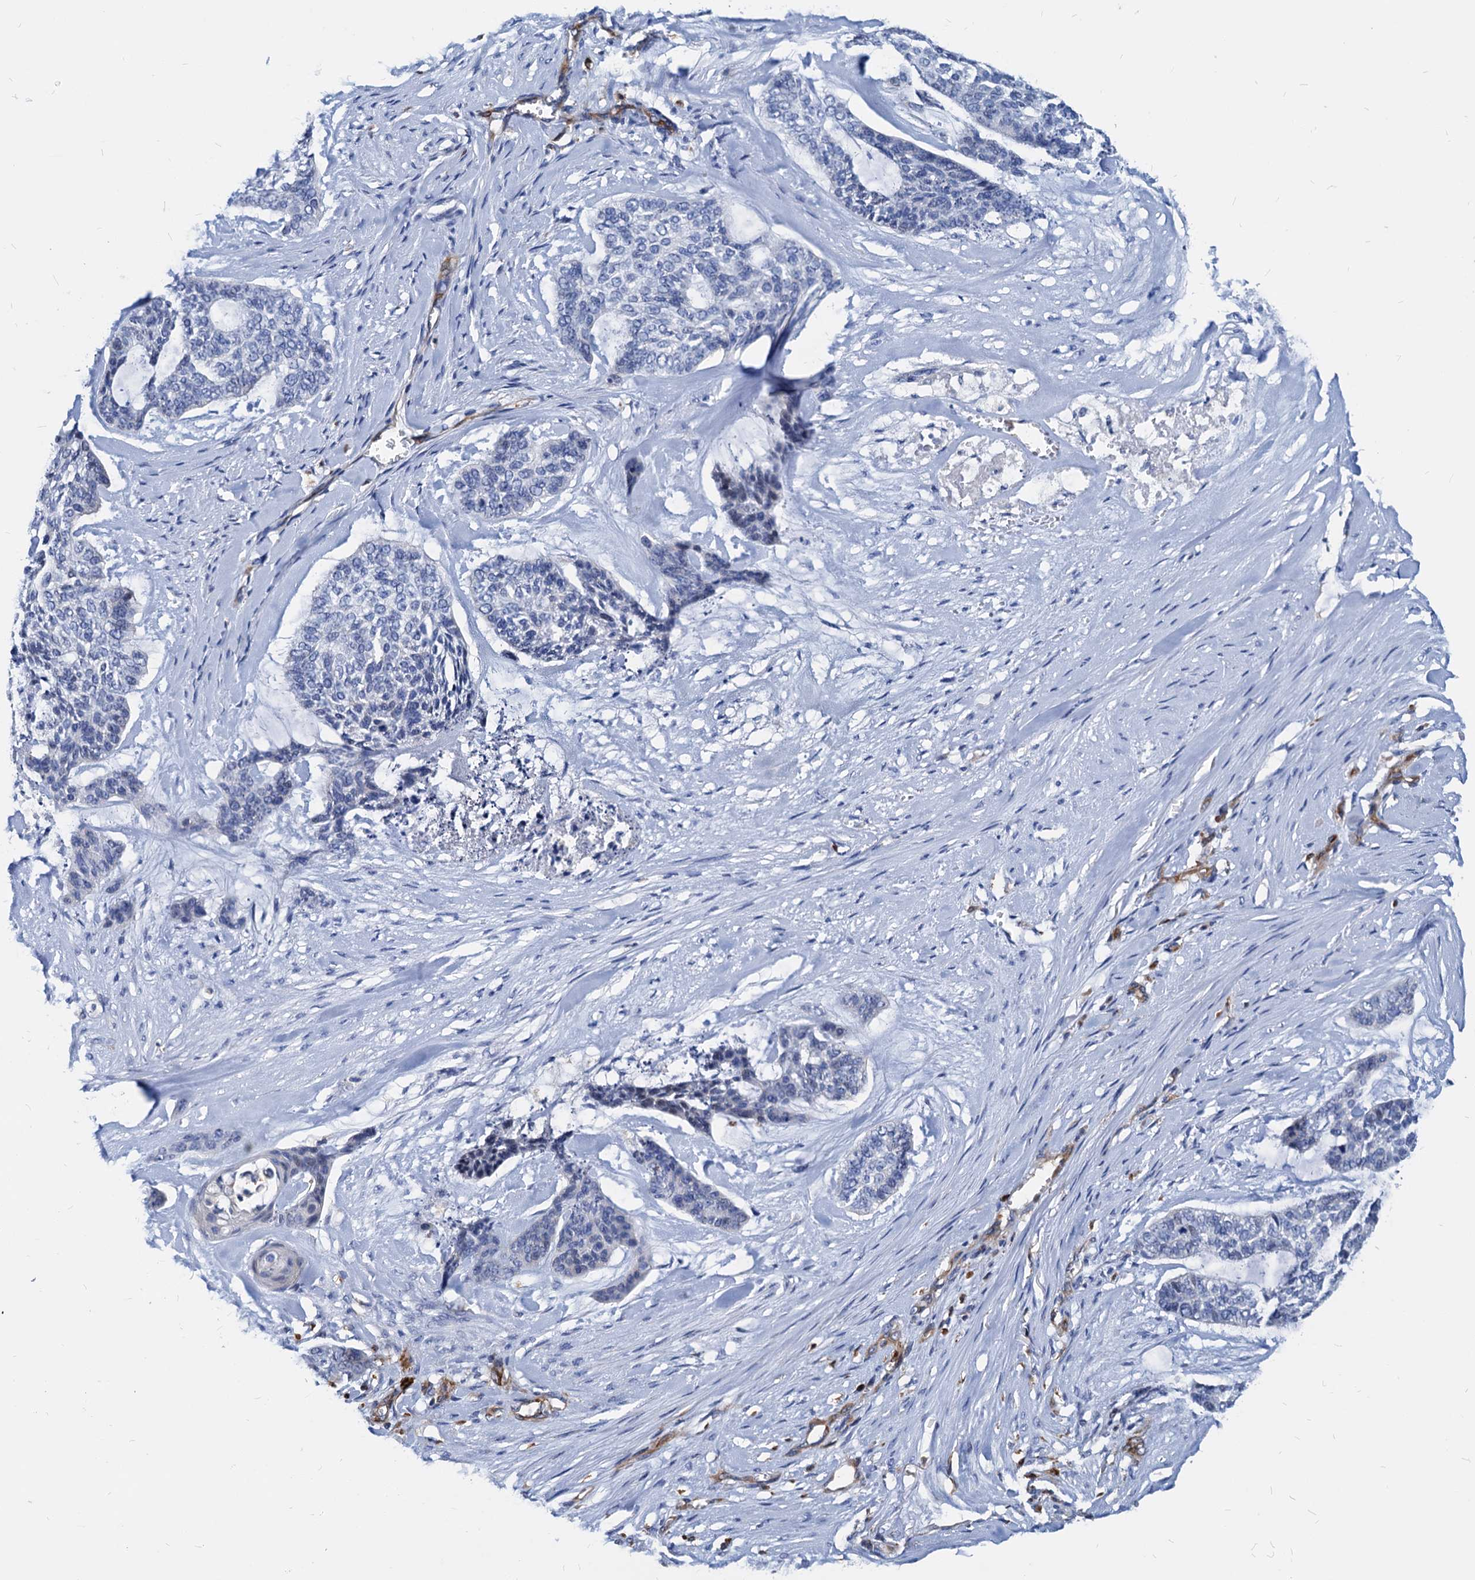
{"staining": {"intensity": "negative", "quantity": "none", "location": "none"}, "tissue": "skin cancer", "cell_type": "Tumor cells", "image_type": "cancer", "snomed": [{"axis": "morphology", "description": "Basal cell carcinoma"}, {"axis": "topography", "description": "Skin"}], "caption": "A micrograph of skin cancer (basal cell carcinoma) stained for a protein demonstrates no brown staining in tumor cells. Brightfield microscopy of immunohistochemistry stained with DAB (3,3'-diaminobenzidine) (brown) and hematoxylin (blue), captured at high magnification.", "gene": "LCP2", "patient": {"sex": "female", "age": 64}}